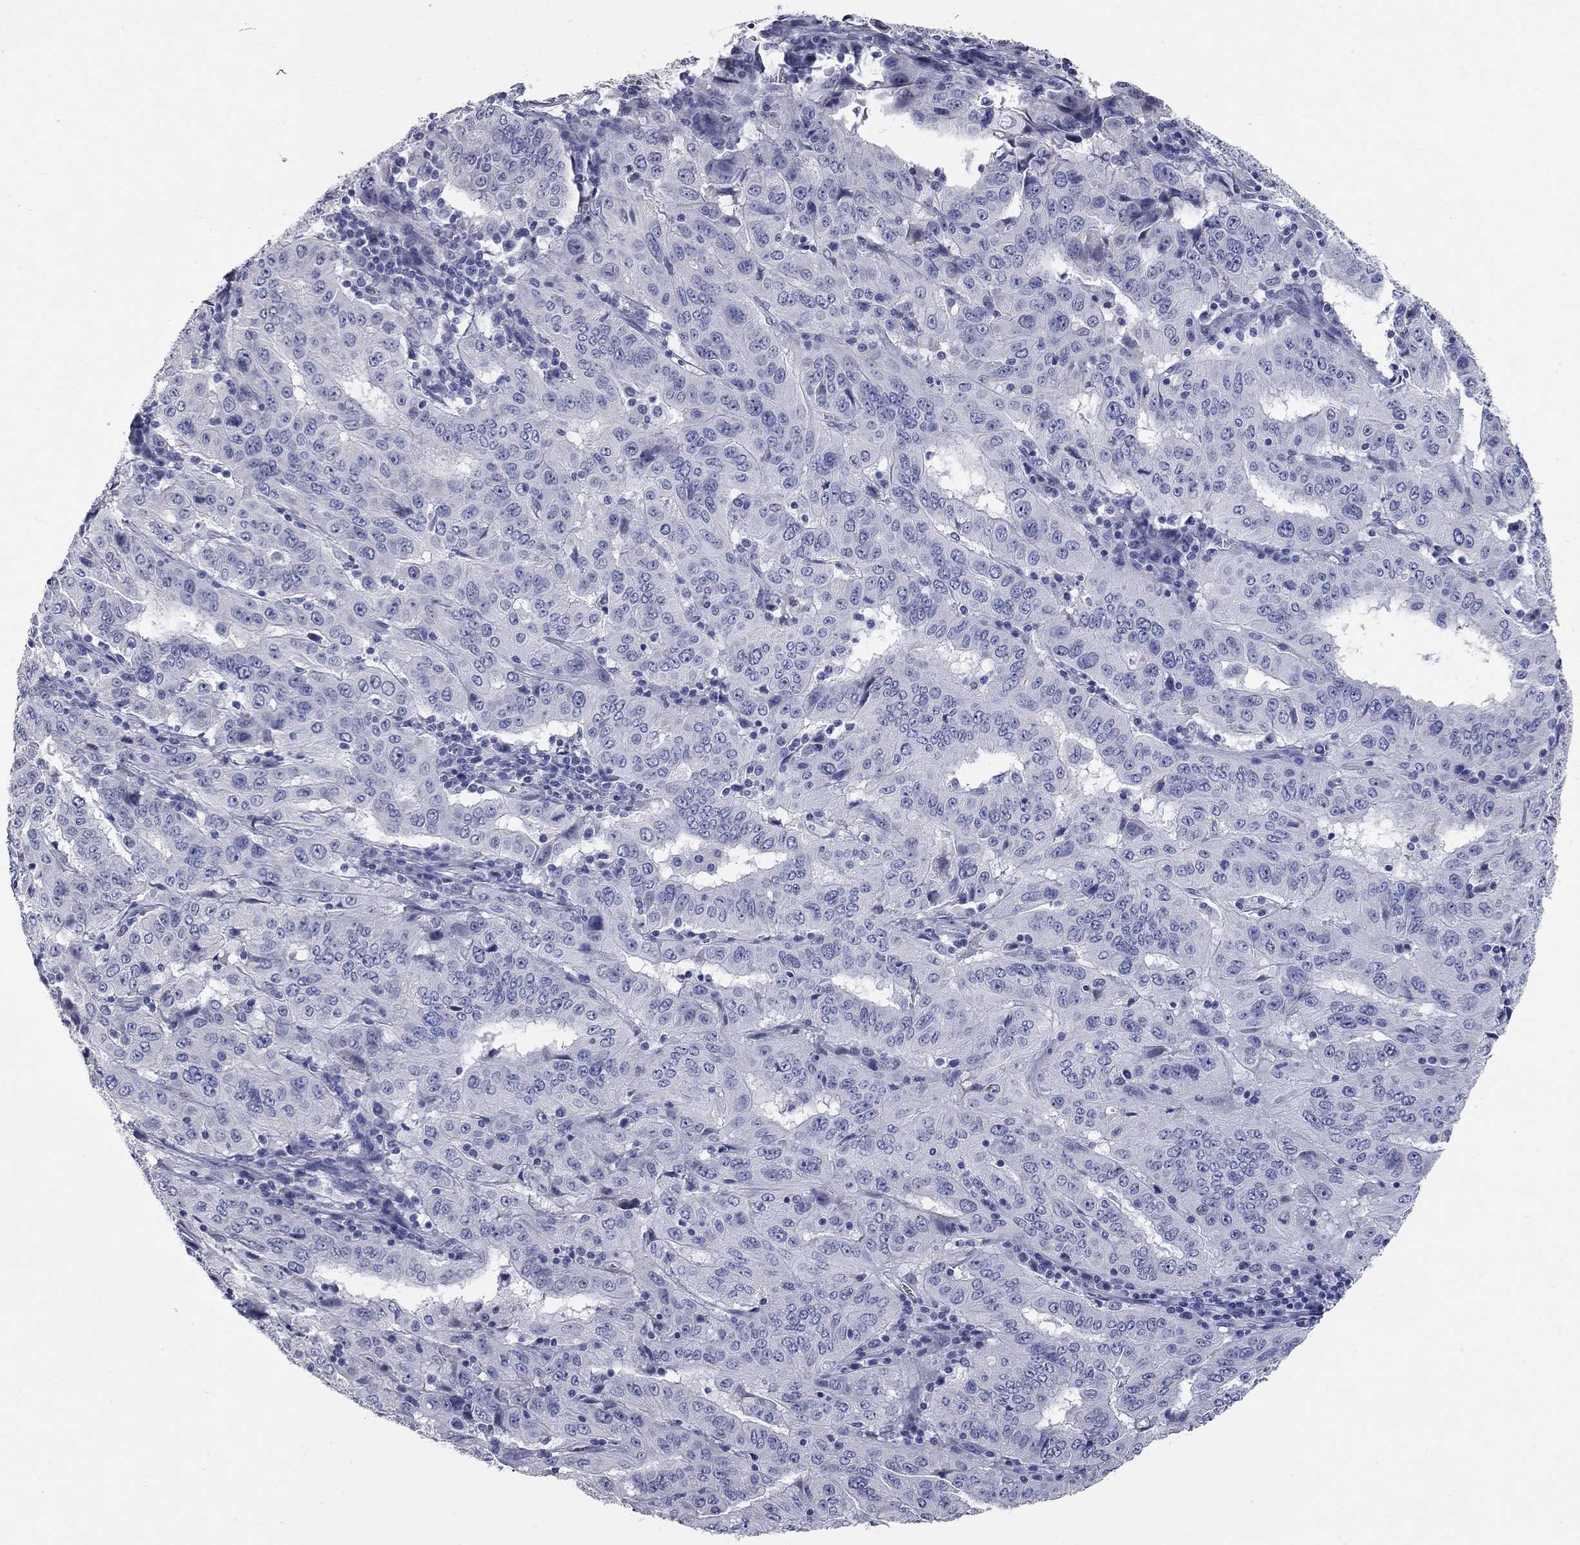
{"staining": {"intensity": "negative", "quantity": "none", "location": "none"}, "tissue": "pancreatic cancer", "cell_type": "Tumor cells", "image_type": "cancer", "snomed": [{"axis": "morphology", "description": "Adenocarcinoma, NOS"}, {"axis": "topography", "description": "Pancreas"}], "caption": "This is a micrograph of IHC staining of adenocarcinoma (pancreatic), which shows no expression in tumor cells.", "gene": "SYT12", "patient": {"sex": "male", "age": 63}}